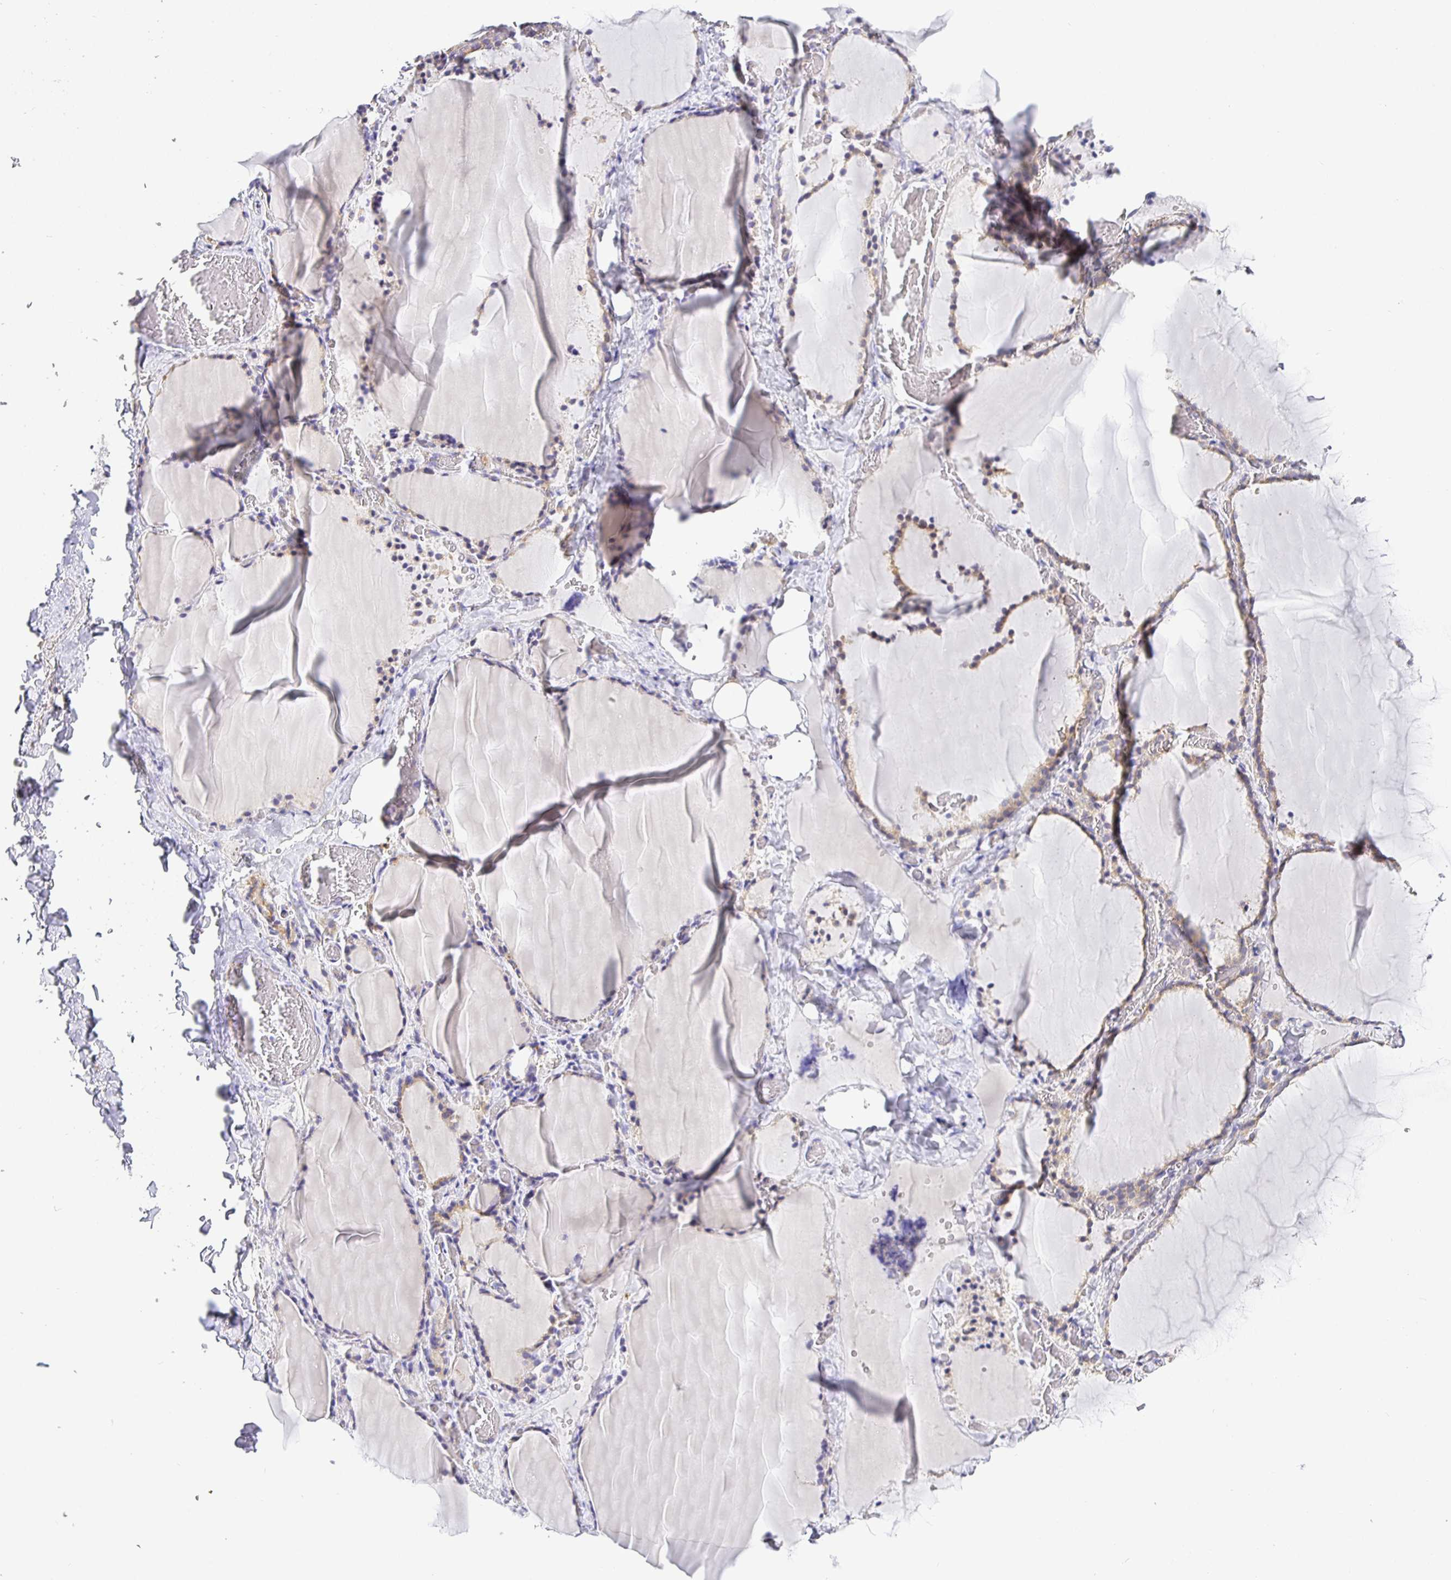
{"staining": {"intensity": "weak", "quantity": "25%-75%", "location": "cytoplasmic/membranous"}, "tissue": "thyroid gland", "cell_type": "Glandular cells", "image_type": "normal", "snomed": [{"axis": "morphology", "description": "Normal tissue, NOS"}, {"axis": "topography", "description": "Thyroid gland"}], "caption": "Thyroid gland was stained to show a protein in brown. There is low levels of weak cytoplasmic/membranous positivity in about 25%-75% of glandular cells. Nuclei are stained in blue.", "gene": "OPALIN", "patient": {"sex": "female", "age": 22}}